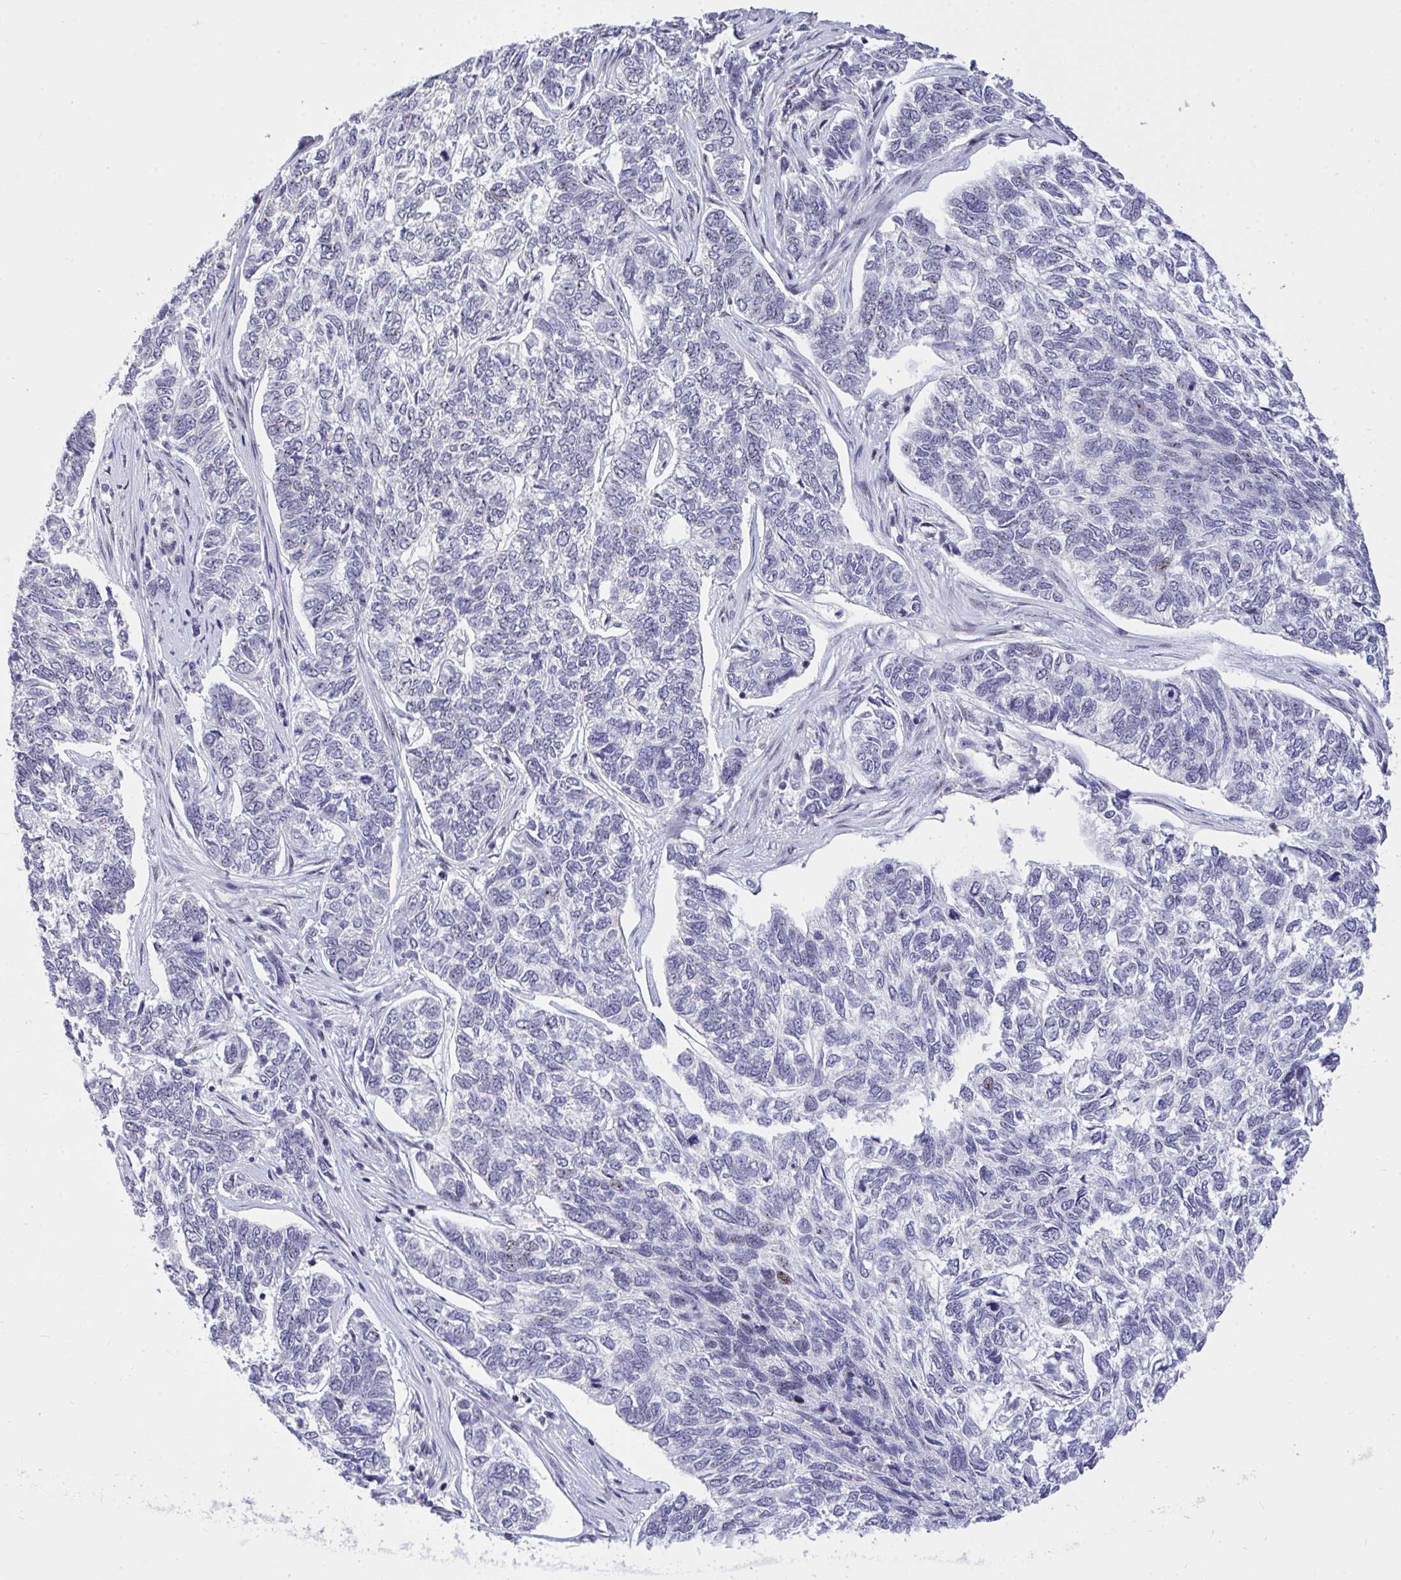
{"staining": {"intensity": "negative", "quantity": "none", "location": "none"}, "tissue": "skin cancer", "cell_type": "Tumor cells", "image_type": "cancer", "snomed": [{"axis": "morphology", "description": "Basal cell carcinoma"}, {"axis": "topography", "description": "Skin"}], "caption": "Protein analysis of skin cancer (basal cell carcinoma) reveals no significant staining in tumor cells.", "gene": "PLPPR3", "patient": {"sex": "female", "age": 65}}